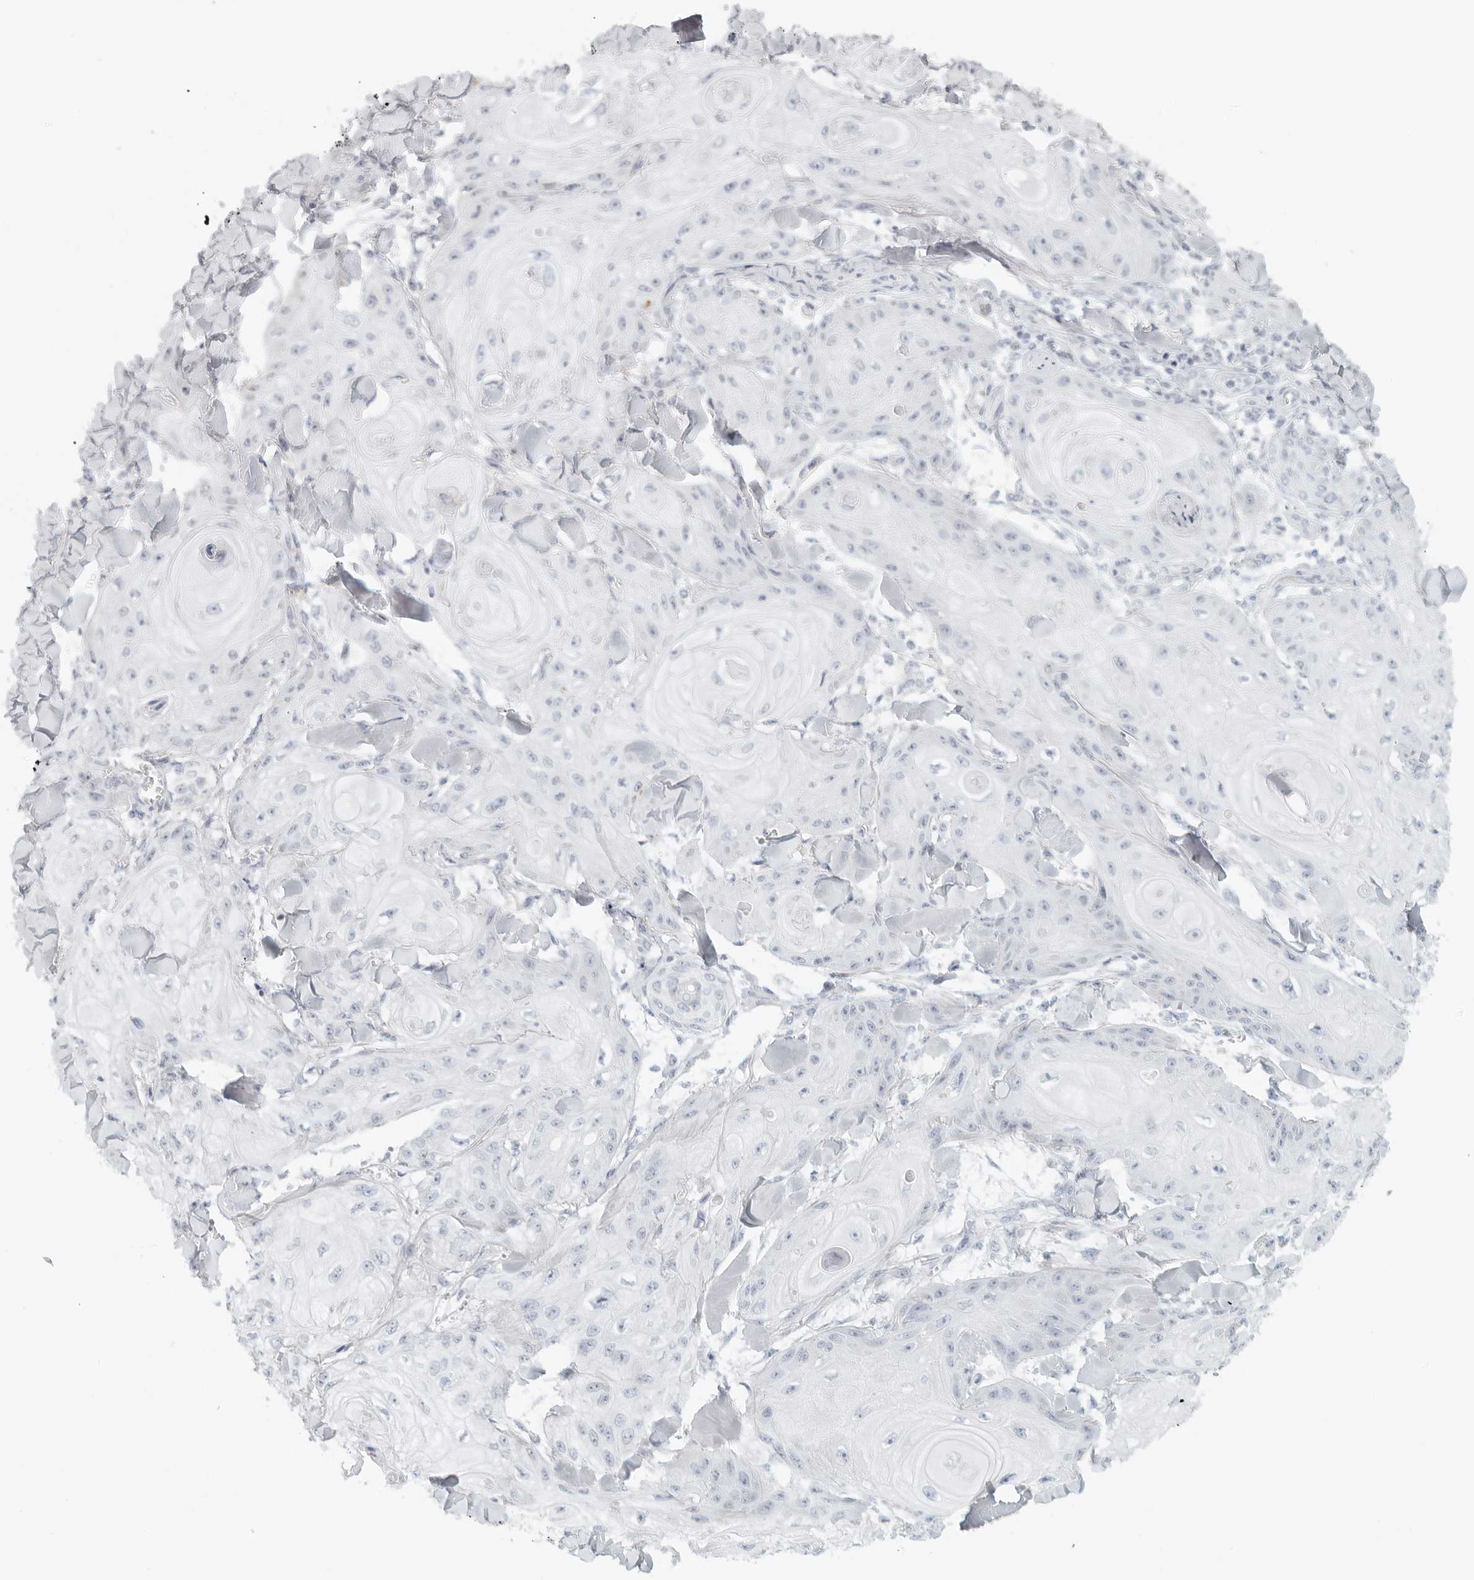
{"staining": {"intensity": "negative", "quantity": "none", "location": "none"}, "tissue": "skin cancer", "cell_type": "Tumor cells", "image_type": "cancer", "snomed": [{"axis": "morphology", "description": "Squamous cell carcinoma, NOS"}, {"axis": "topography", "description": "Skin"}], "caption": "IHC micrograph of human squamous cell carcinoma (skin) stained for a protein (brown), which displays no staining in tumor cells.", "gene": "RPS6KC1", "patient": {"sex": "male", "age": 74}}